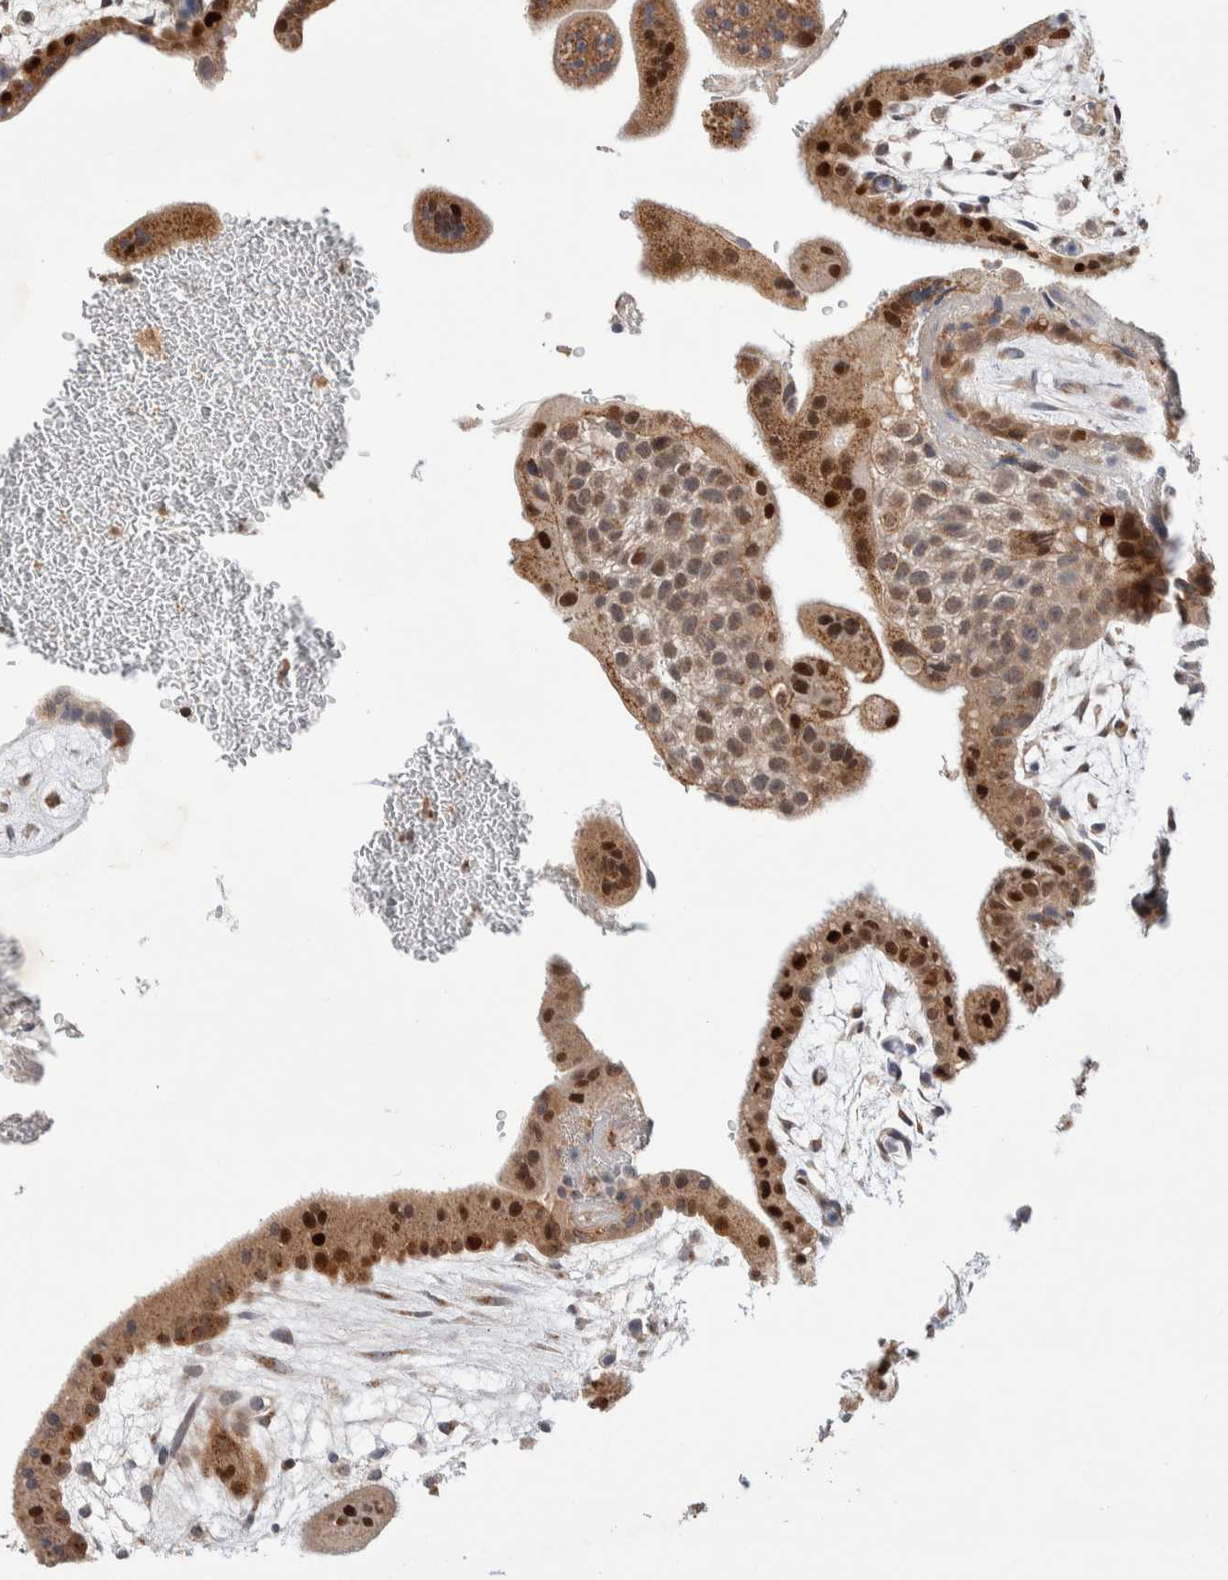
{"staining": {"intensity": "moderate", "quantity": ">75%", "location": "cytoplasmic/membranous"}, "tissue": "placenta", "cell_type": "Decidual cells", "image_type": "normal", "snomed": [{"axis": "morphology", "description": "Normal tissue, NOS"}, {"axis": "topography", "description": "Placenta"}], "caption": "Brown immunohistochemical staining in unremarkable placenta demonstrates moderate cytoplasmic/membranous staining in approximately >75% of decidual cells.", "gene": "NSMAF", "patient": {"sex": "female", "age": 35}}